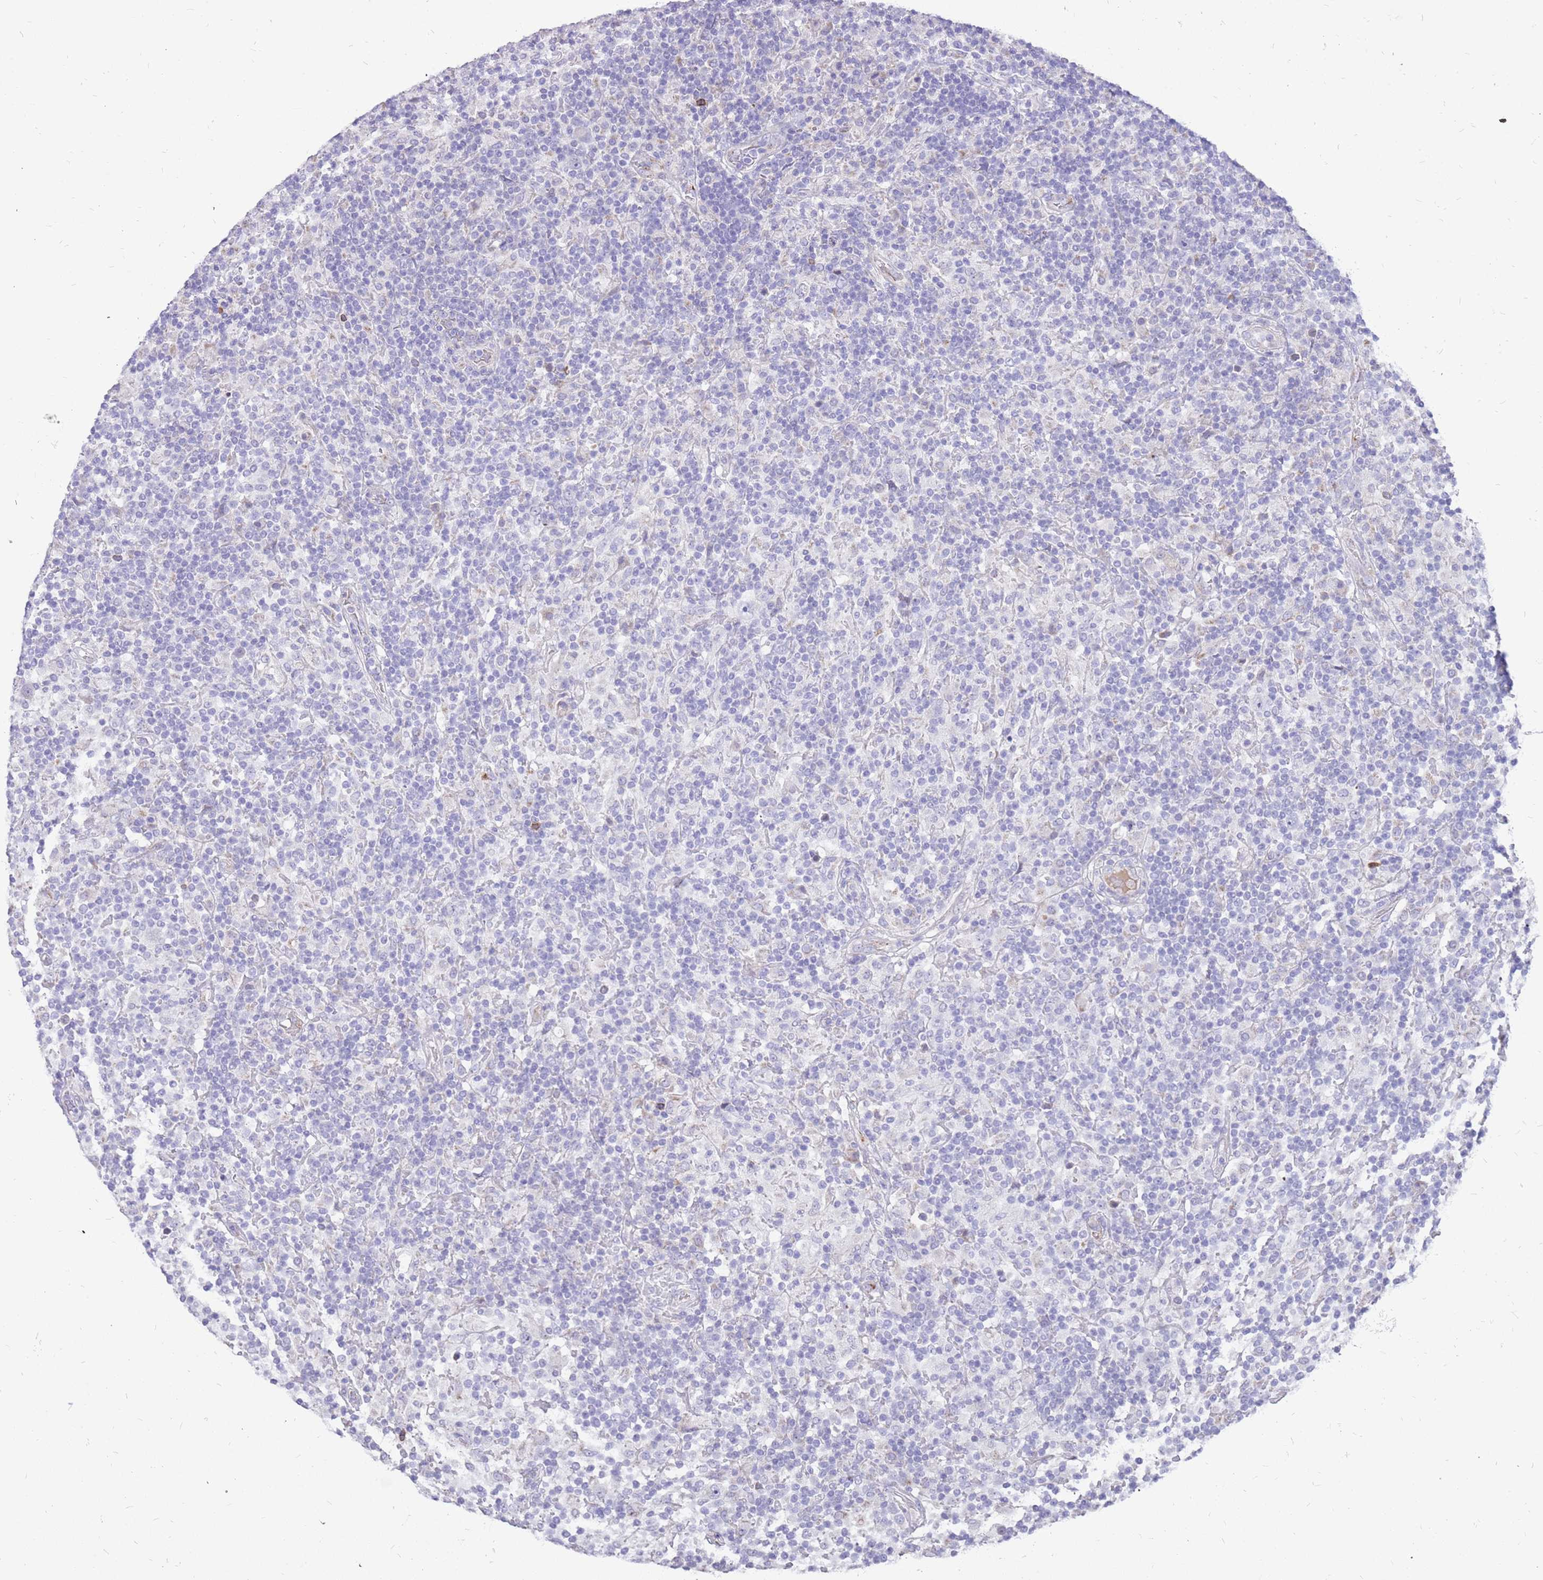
{"staining": {"intensity": "negative", "quantity": "none", "location": "none"}, "tissue": "lymphoma", "cell_type": "Tumor cells", "image_type": "cancer", "snomed": [{"axis": "morphology", "description": "Hodgkin's disease, NOS"}, {"axis": "topography", "description": "Lymph node"}], "caption": "Immunohistochemistry (IHC) photomicrograph of neoplastic tissue: Hodgkin's disease stained with DAB displays no significant protein staining in tumor cells.", "gene": "PCNX1", "patient": {"sex": "male", "age": 70}}